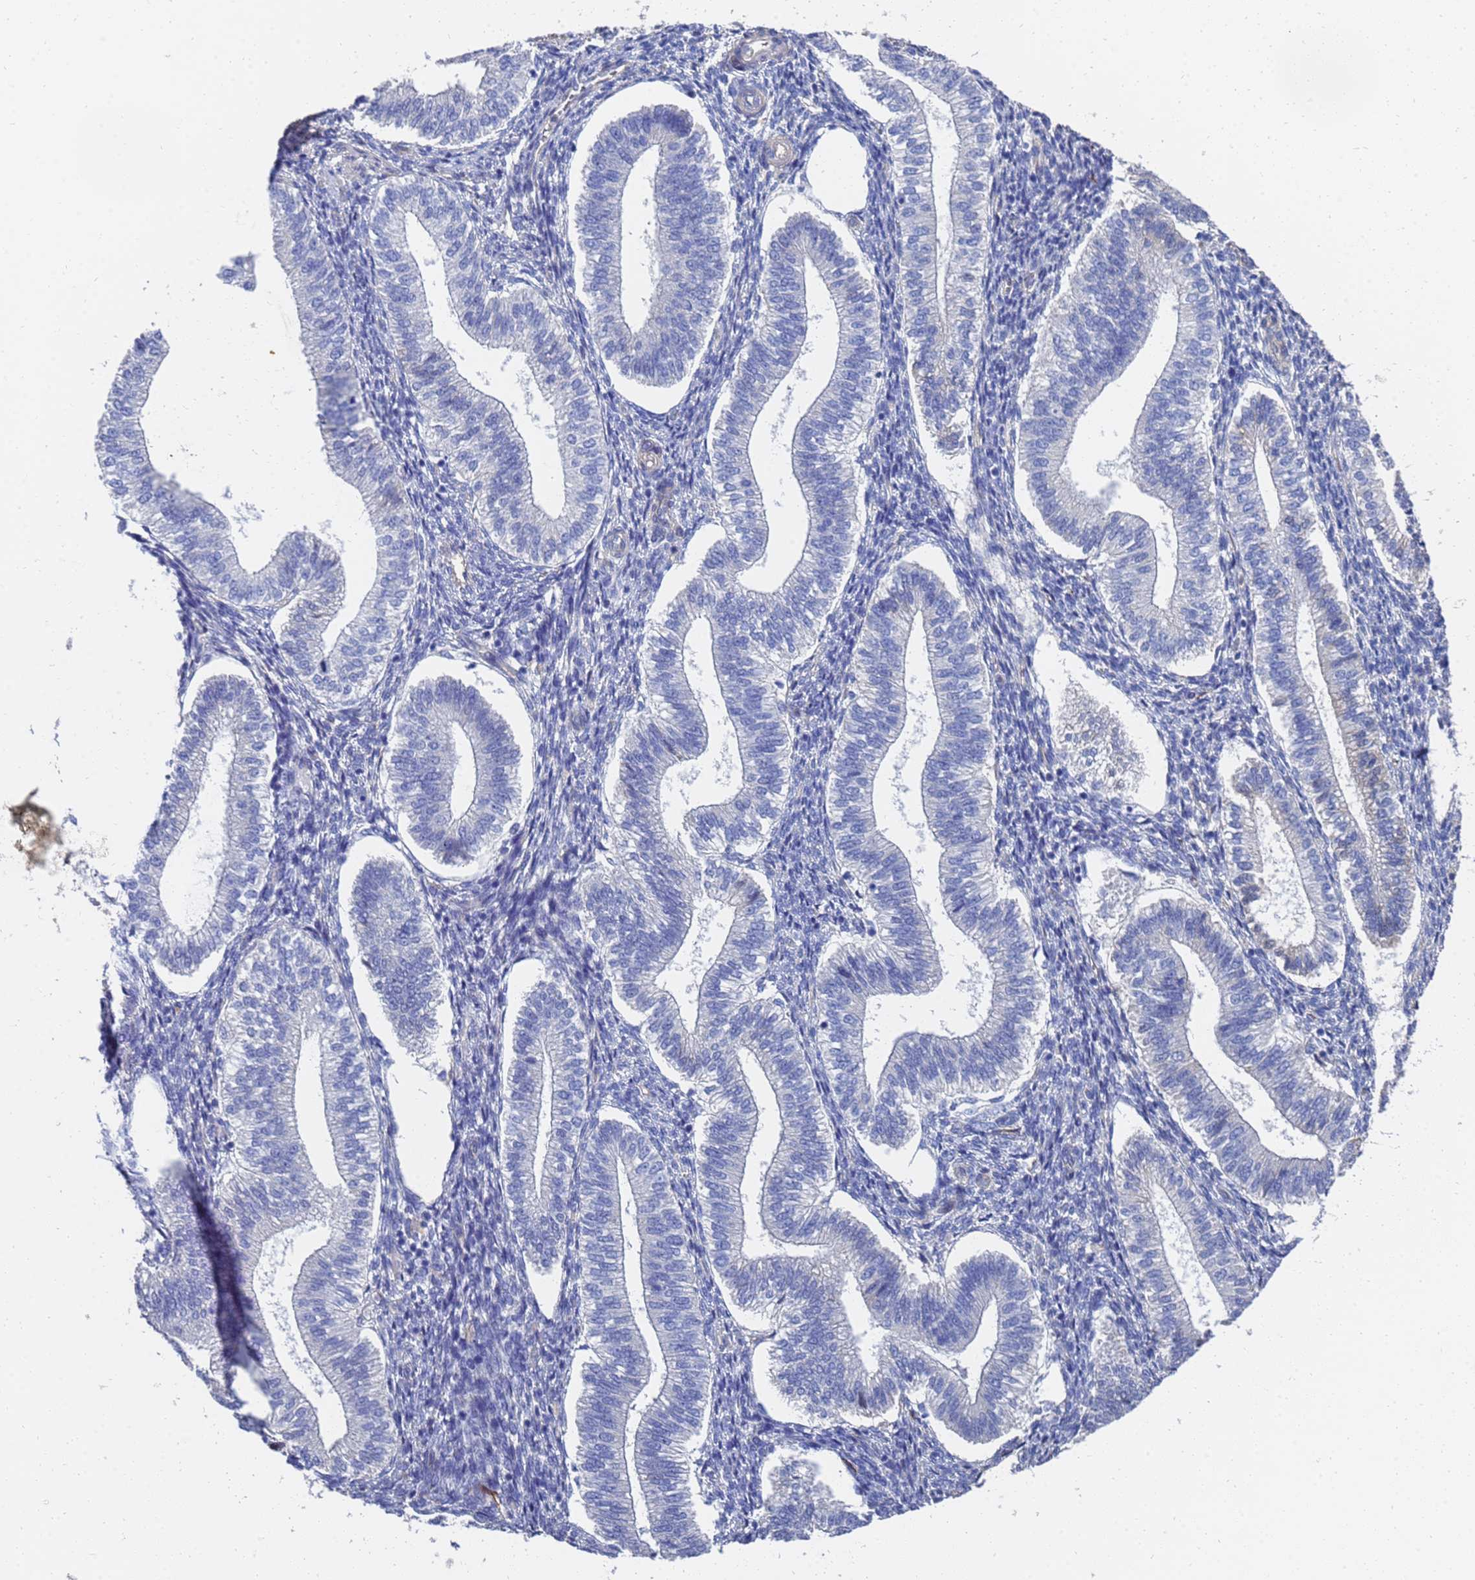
{"staining": {"intensity": "negative", "quantity": "none", "location": "none"}, "tissue": "endometrium", "cell_type": "Cells in endometrial stroma", "image_type": "normal", "snomed": [{"axis": "morphology", "description": "Normal tissue, NOS"}, {"axis": "topography", "description": "Endometrium"}], "caption": "An image of endometrium stained for a protein shows no brown staining in cells in endometrial stroma.", "gene": "LBX2", "patient": {"sex": "female", "age": 25}}